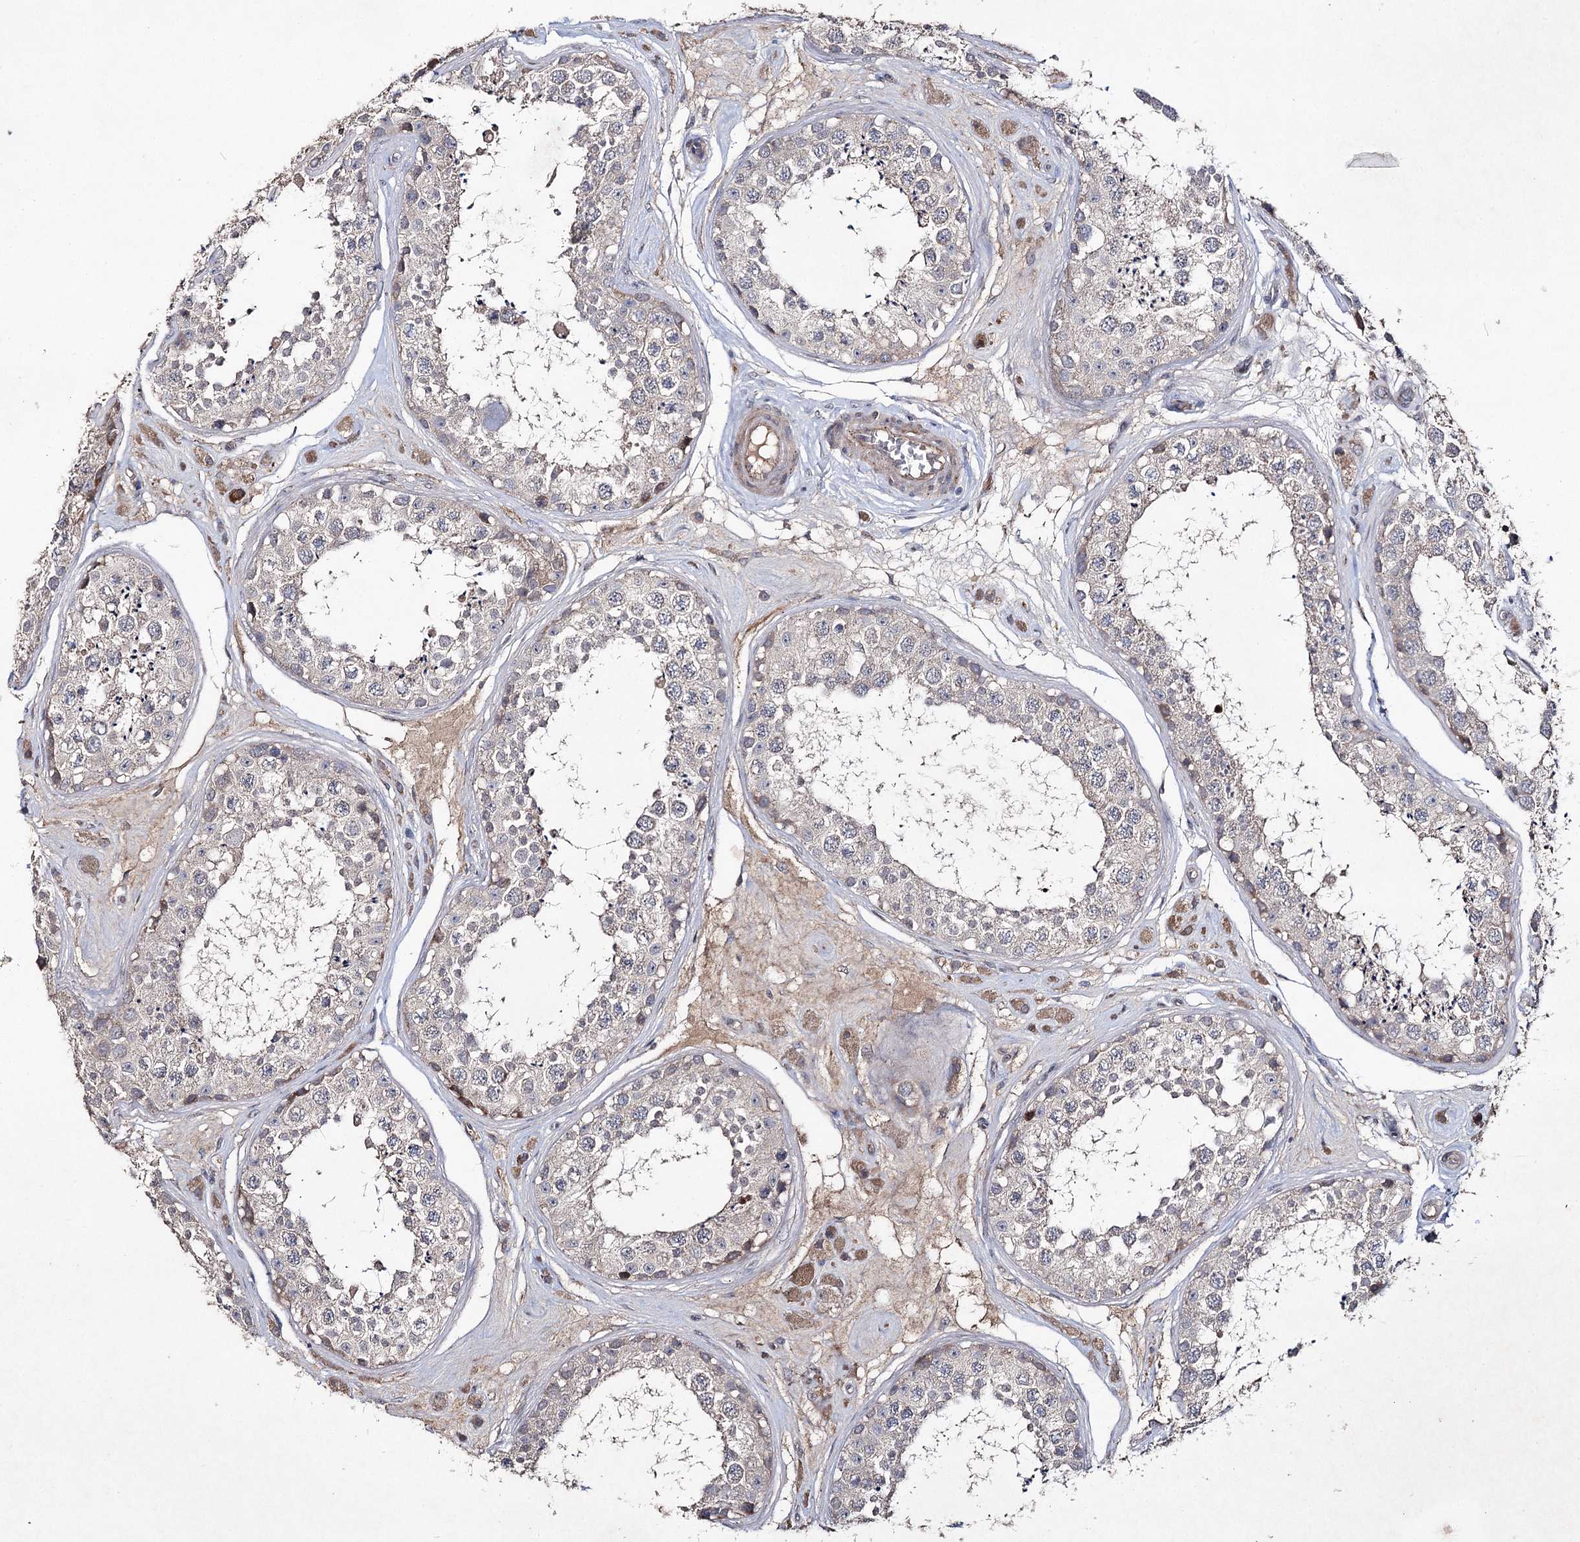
{"staining": {"intensity": "weak", "quantity": "<25%", "location": "cytoplasmic/membranous"}, "tissue": "testis", "cell_type": "Cells in seminiferous ducts", "image_type": "normal", "snomed": [{"axis": "morphology", "description": "Normal tissue, NOS"}, {"axis": "topography", "description": "Testis"}], "caption": "IHC of unremarkable testis shows no staining in cells in seminiferous ducts.", "gene": "SEMA4G", "patient": {"sex": "male", "age": 25}}